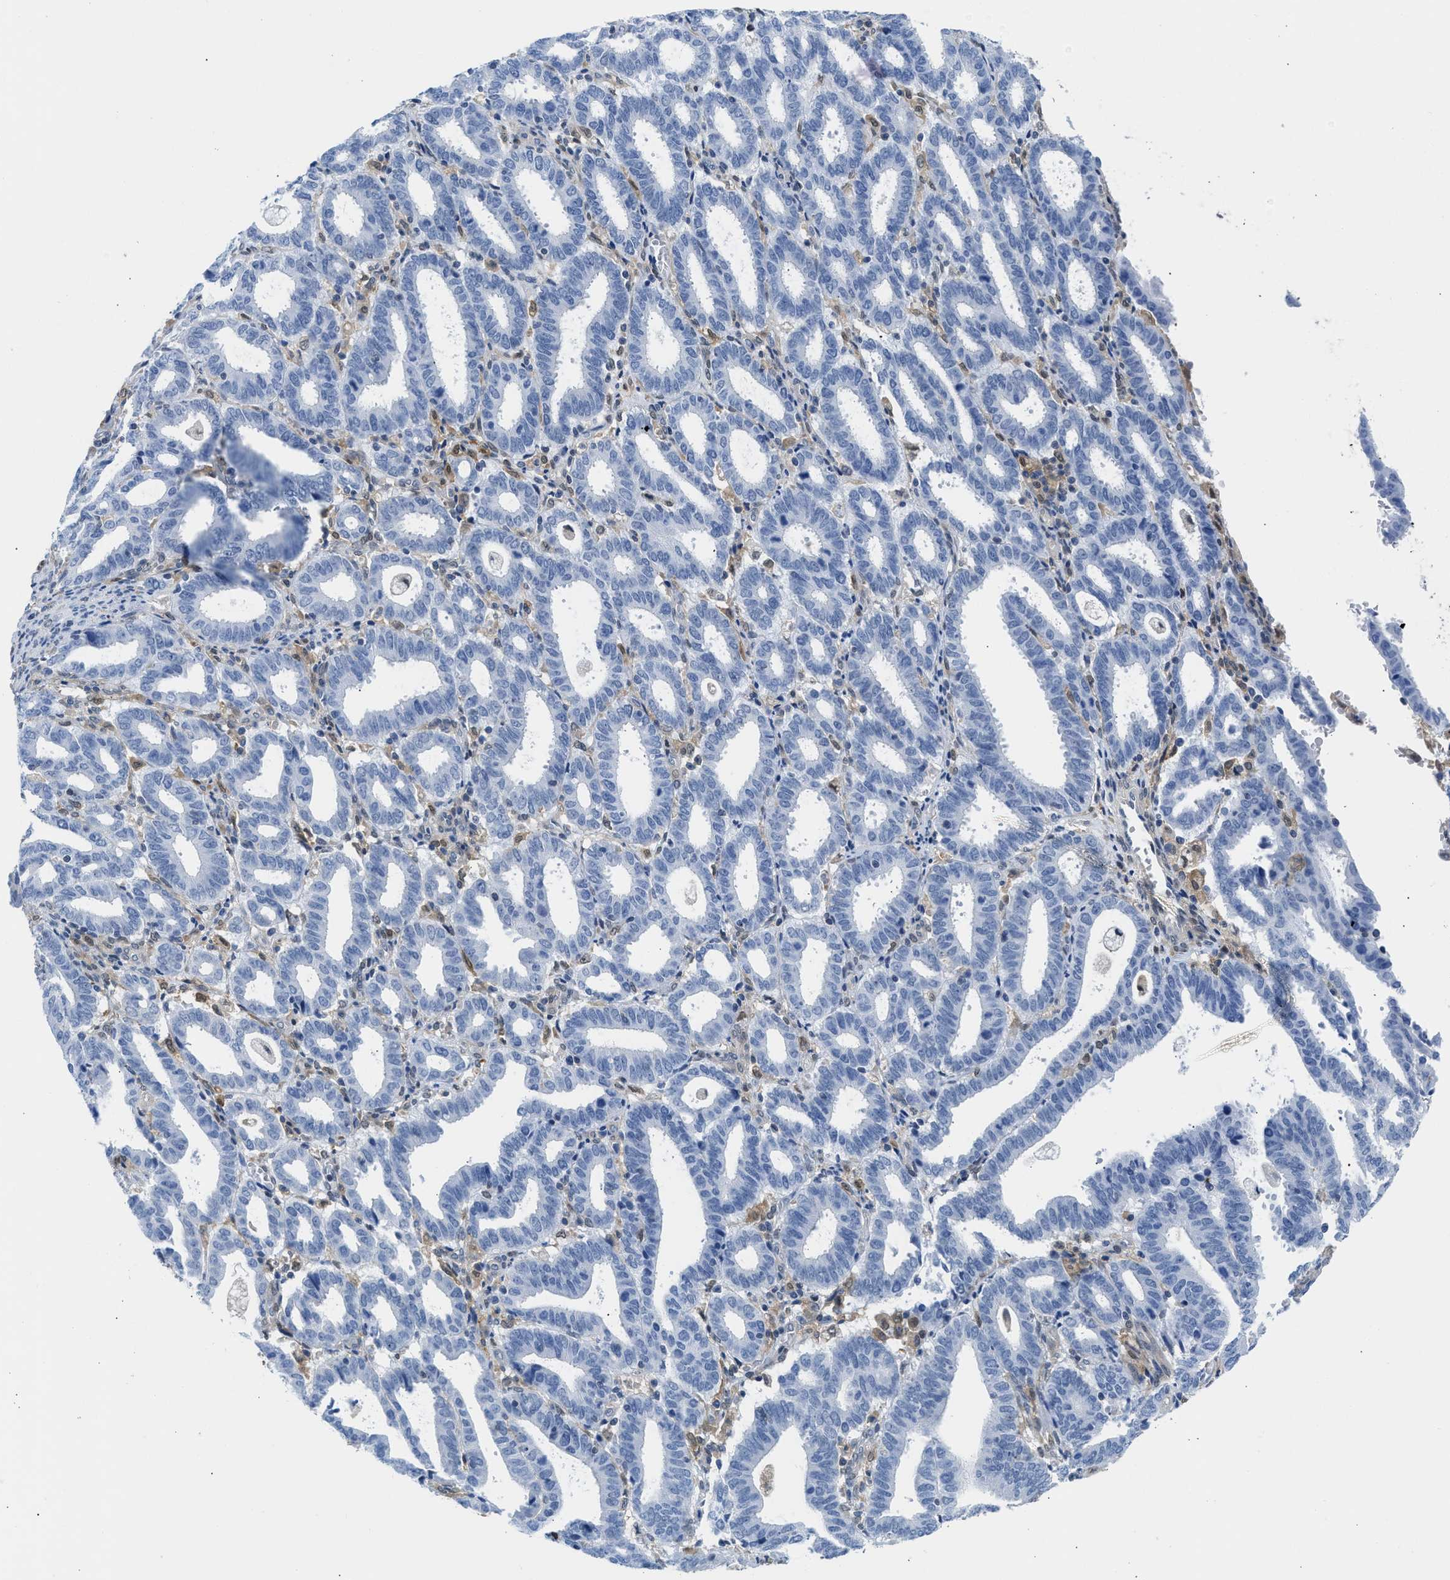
{"staining": {"intensity": "negative", "quantity": "none", "location": "none"}, "tissue": "endometrial cancer", "cell_type": "Tumor cells", "image_type": "cancer", "snomed": [{"axis": "morphology", "description": "Adenocarcinoma, NOS"}, {"axis": "topography", "description": "Uterus"}], "caption": "High magnification brightfield microscopy of endometrial cancer (adenocarcinoma) stained with DAB (3,3'-diaminobenzidine) (brown) and counterstained with hematoxylin (blue): tumor cells show no significant expression. The staining is performed using DAB brown chromogen with nuclei counter-stained in using hematoxylin.", "gene": "CBR1", "patient": {"sex": "female", "age": 83}}